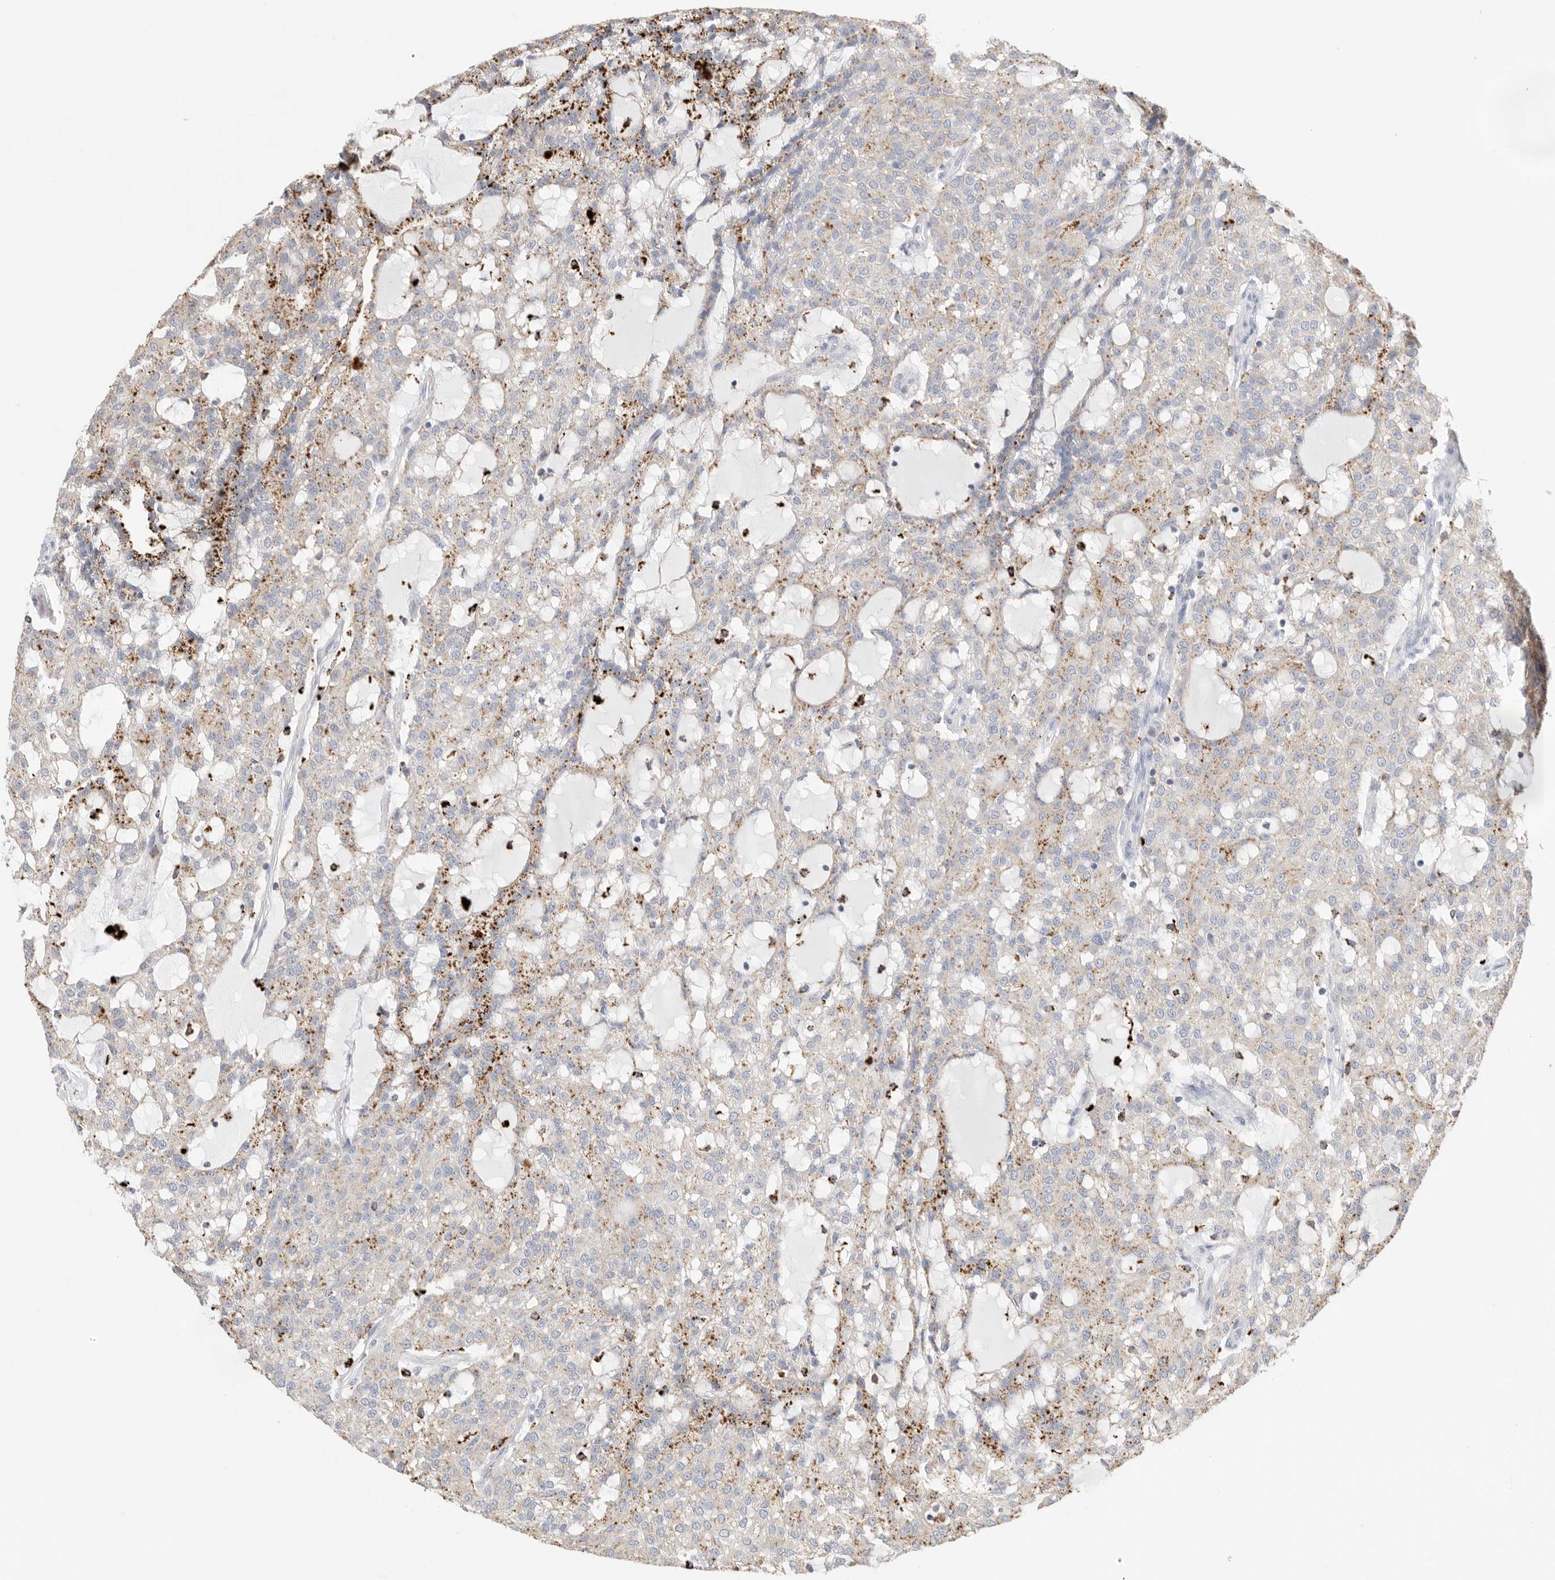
{"staining": {"intensity": "moderate", "quantity": "25%-75%", "location": "cytoplasmic/membranous"}, "tissue": "renal cancer", "cell_type": "Tumor cells", "image_type": "cancer", "snomed": [{"axis": "morphology", "description": "Adenocarcinoma, NOS"}, {"axis": "topography", "description": "Kidney"}], "caption": "Renal cancer stained with immunohistochemistry reveals moderate cytoplasmic/membranous expression in about 25%-75% of tumor cells. The staining was performed using DAB, with brown indicating positive protein expression. Nuclei are stained blue with hematoxylin.", "gene": "GGH", "patient": {"sex": "male", "age": 63}}